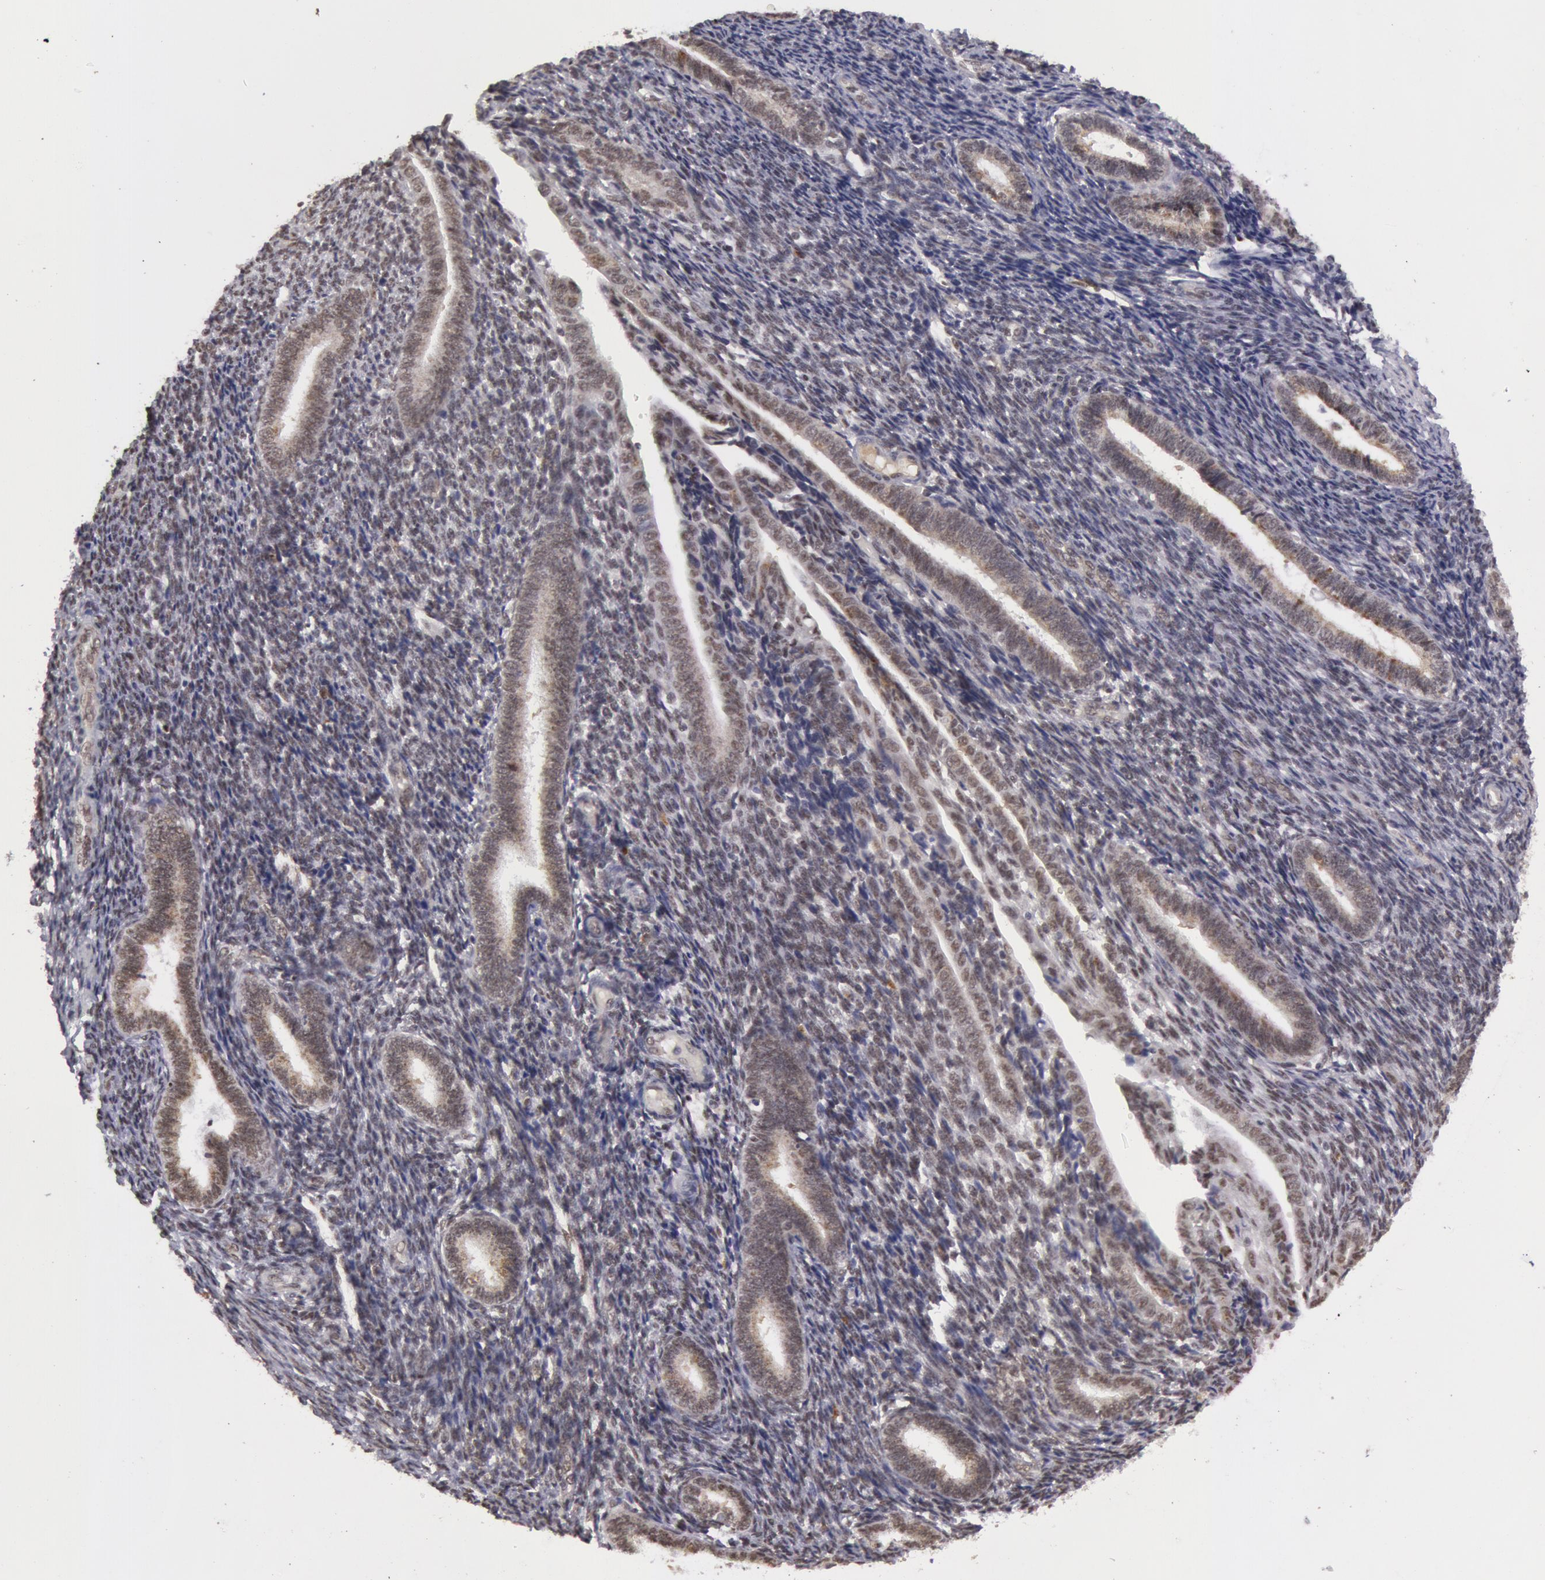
{"staining": {"intensity": "weak", "quantity": "25%-75%", "location": "nuclear"}, "tissue": "endometrium", "cell_type": "Cells in endometrial stroma", "image_type": "normal", "snomed": [{"axis": "morphology", "description": "Normal tissue, NOS"}, {"axis": "topography", "description": "Endometrium"}], "caption": "Immunohistochemical staining of normal endometrium exhibits low levels of weak nuclear expression in approximately 25%-75% of cells in endometrial stroma.", "gene": "VRTN", "patient": {"sex": "female", "age": 27}}